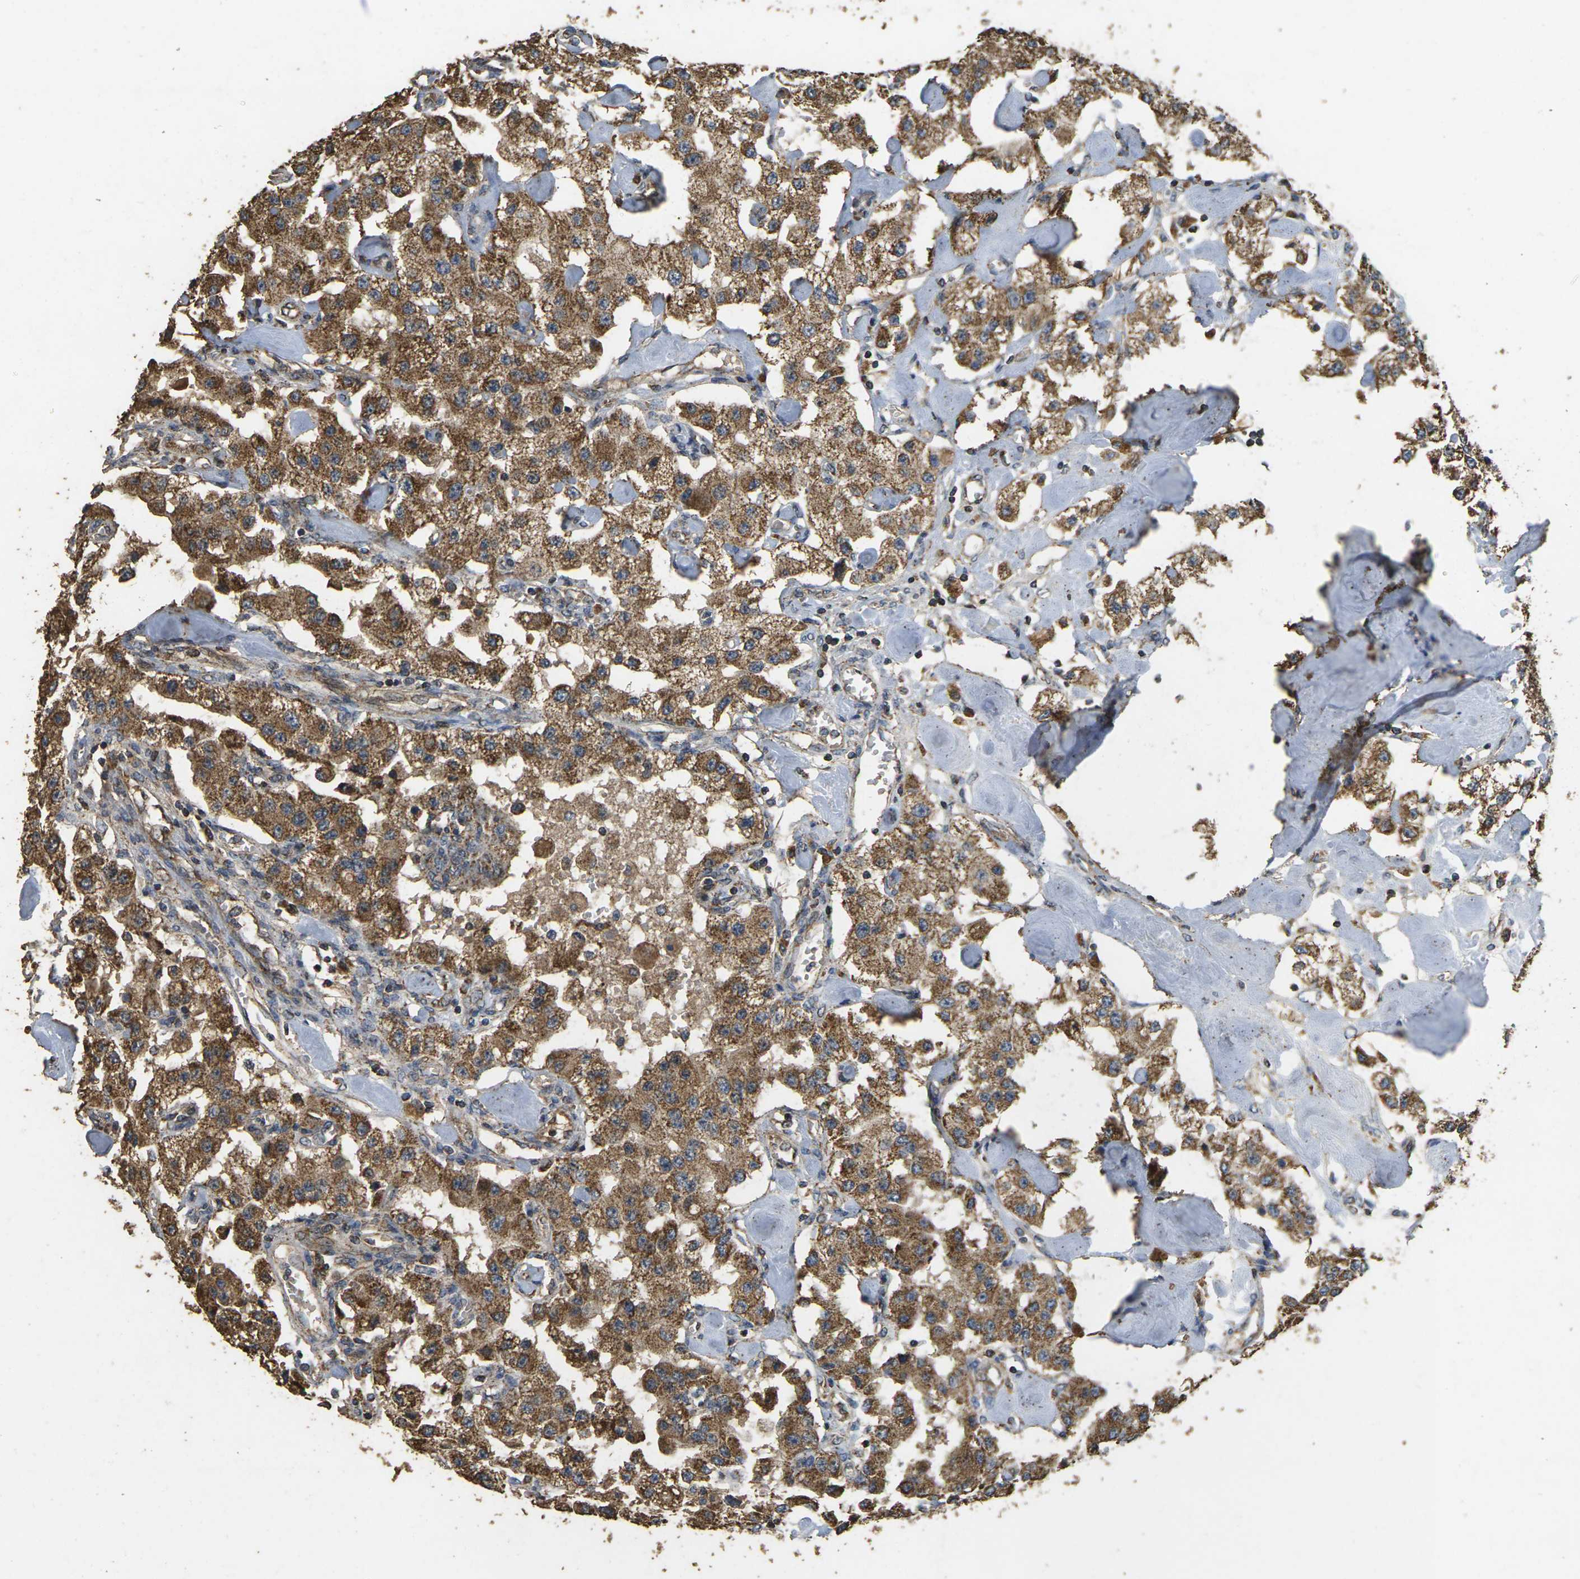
{"staining": {"intensity": "moderate", "quantity": ">75%", "location": "cytoplasmic/membranous"}, "tissue": "carcinoid", "cell_type": "Tumor cells", "image_type": "cancer", "snomed": [{"axis": "morphology", "description": "Carcinoid, malignant, NOS"}, {"axis": "topography", "description": "Pancreas"}], "caption": "Protein staining of carcinoid tissue displays moderate cytoplasmic/membranous positivity in approximately >75% of tumor cells.", "gene": "MAPK11", "patient": {"sex": "male", "age": 41}}